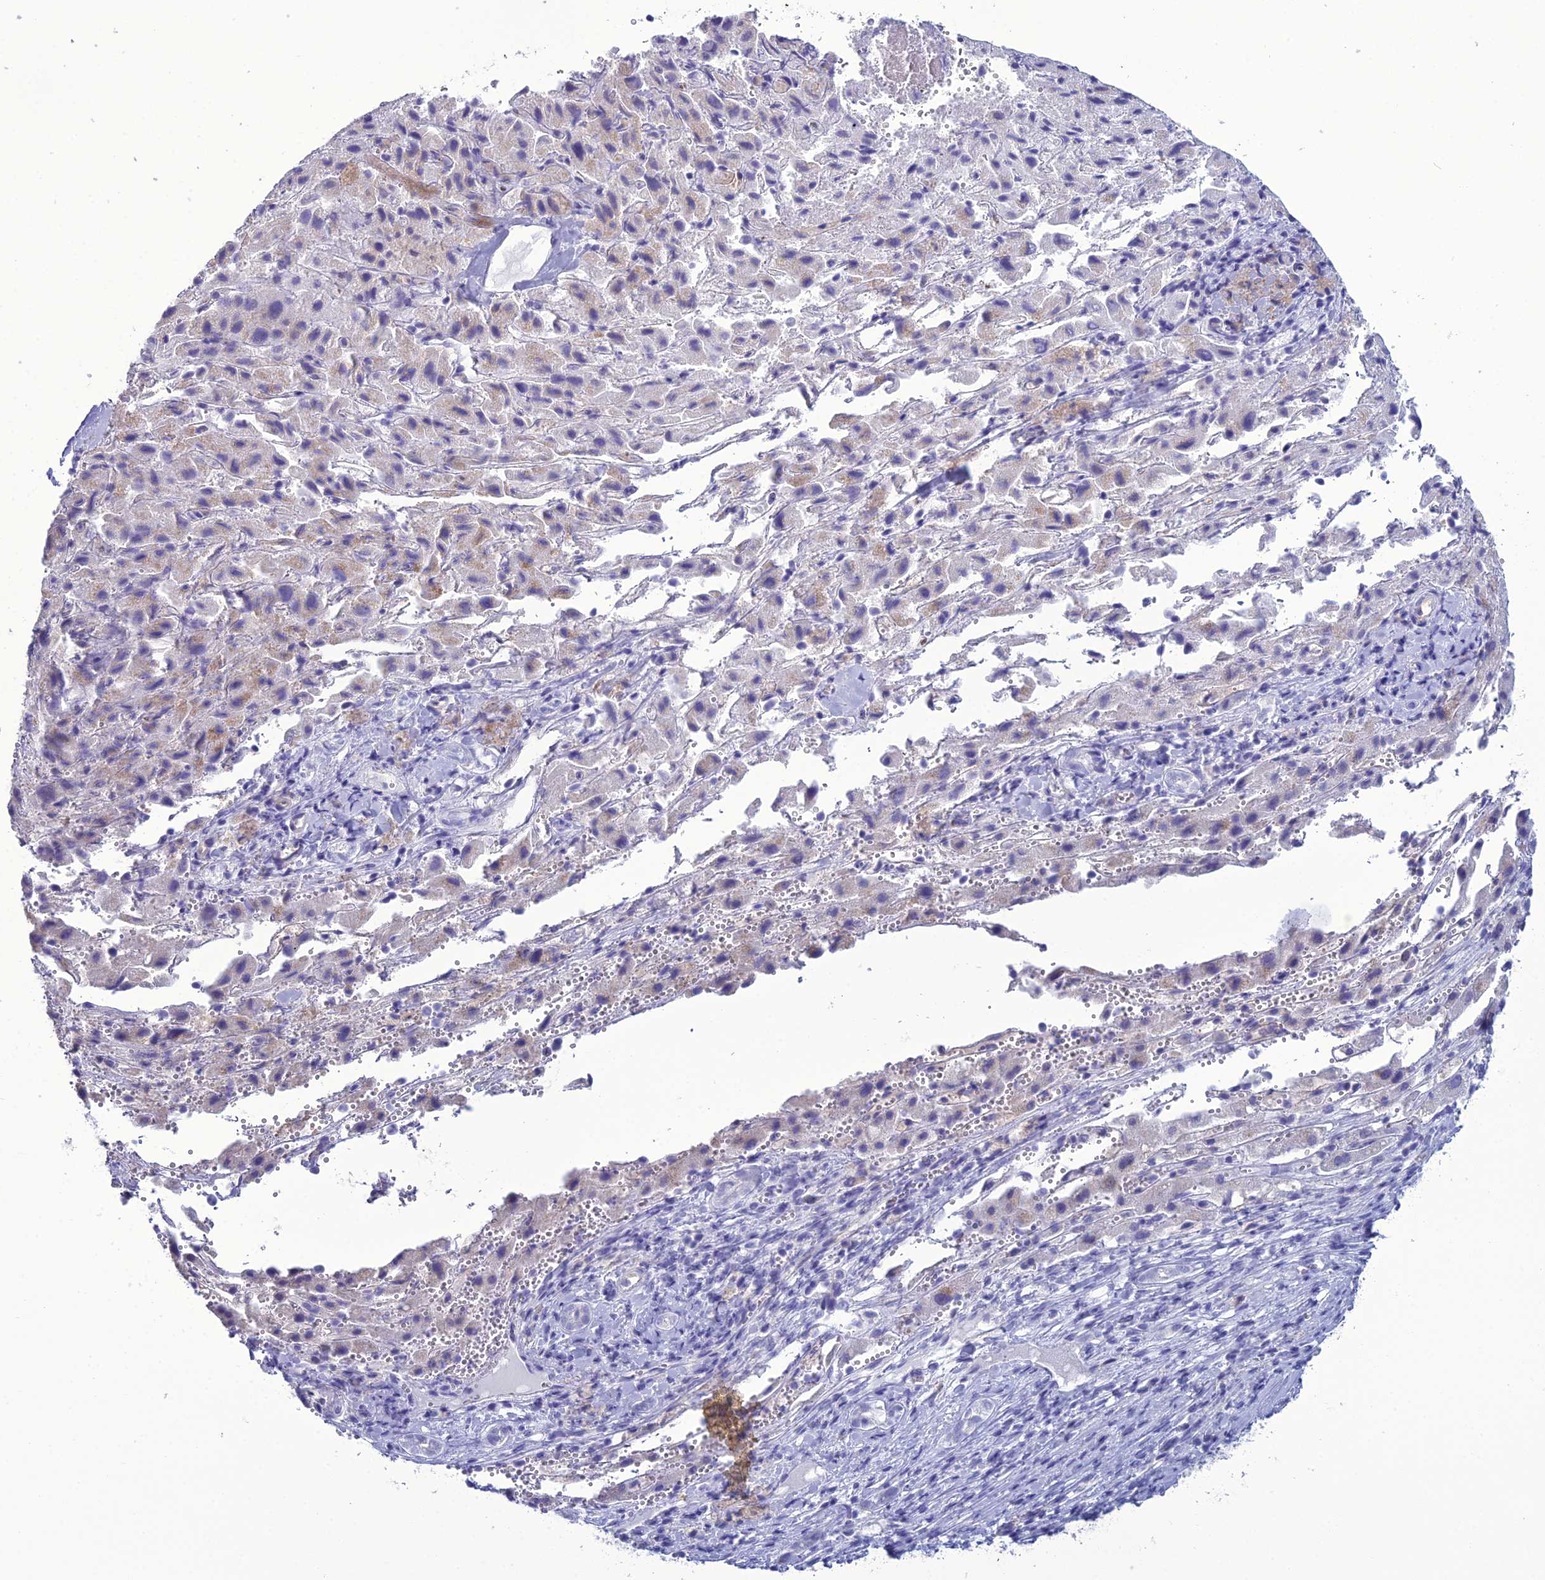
{"staining": {"intensity": "weak", "quantity": "<25%", "location": "cytoplasmic/membranous"}, "tissue": "liver cancer", "cell_type": "Tumor cells", "image_type": "cancer", "snomed": [{"axis": "morphology", "description": "Carcinoma, Hepatocellular, NOS"}, {"axis": "topography", "description": "Liver"}], "caption": "High power microscopy micrograph of an immunohistochemistry (IHC) image of liver cancer, revealing no significant positivity in tumor cells.", "gene": "ACE", "patient": {"sex": "female", "age": 58}}